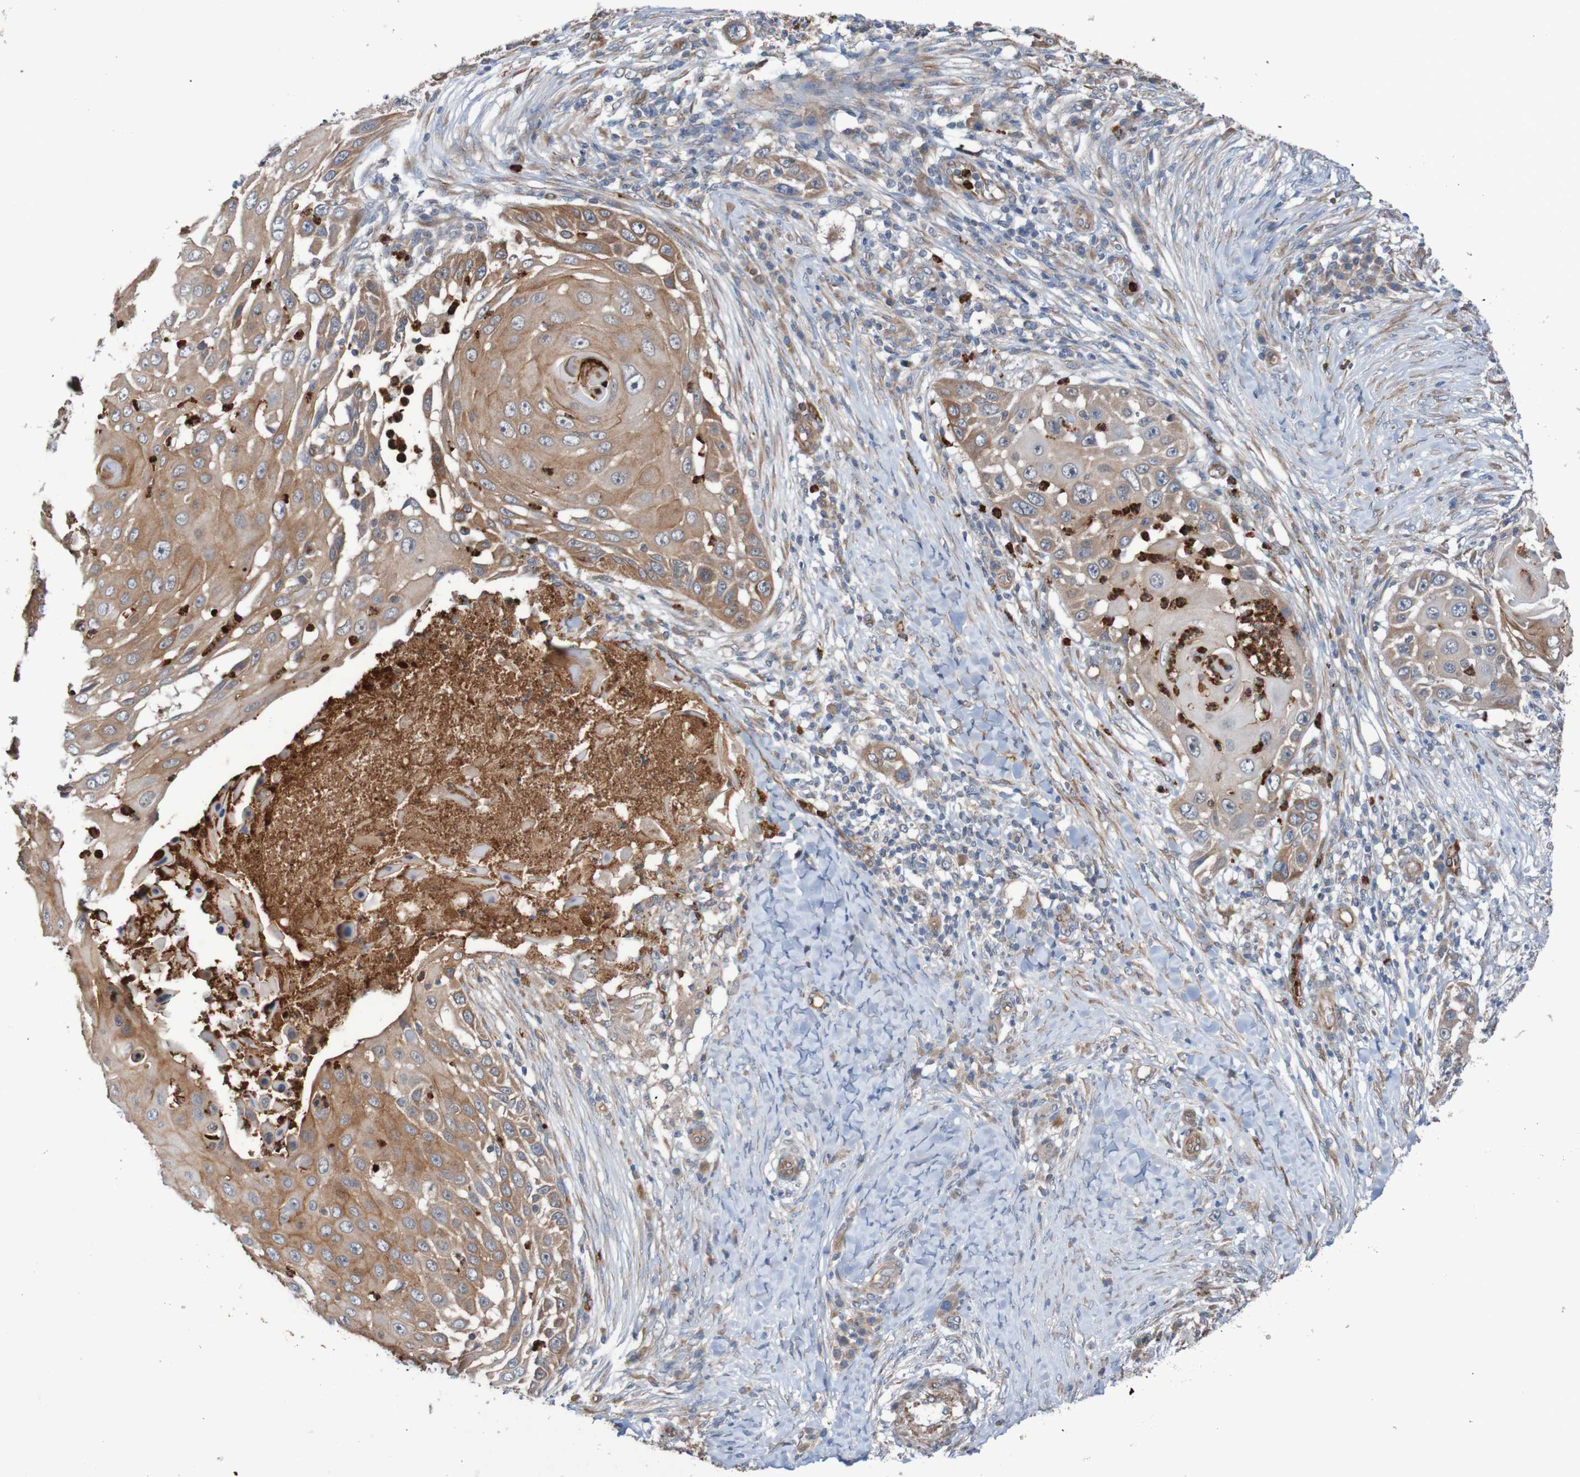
{"staining": {"intensity": "moderate", "quantity": ">75%", "location": "cytoplasmic/membranous"}, "tissue": "skin cancer", "cell_type": "Tumor cells", "image_type": "cancer", "snomed": [{"axis": "morphology", "description": "Squamous cell carcinoma, NOS"}, {"axis": "topography", "description": "Skin"}], "caption": "Moderate cytoplasmic/membranous positivity for a protein is identified in about >75% of tumor cells of skin squamous cell carcinoma using immunohistochemistry.", "gene": "ST8SIA6", "patient": {"sex": "female", "age": 44}}